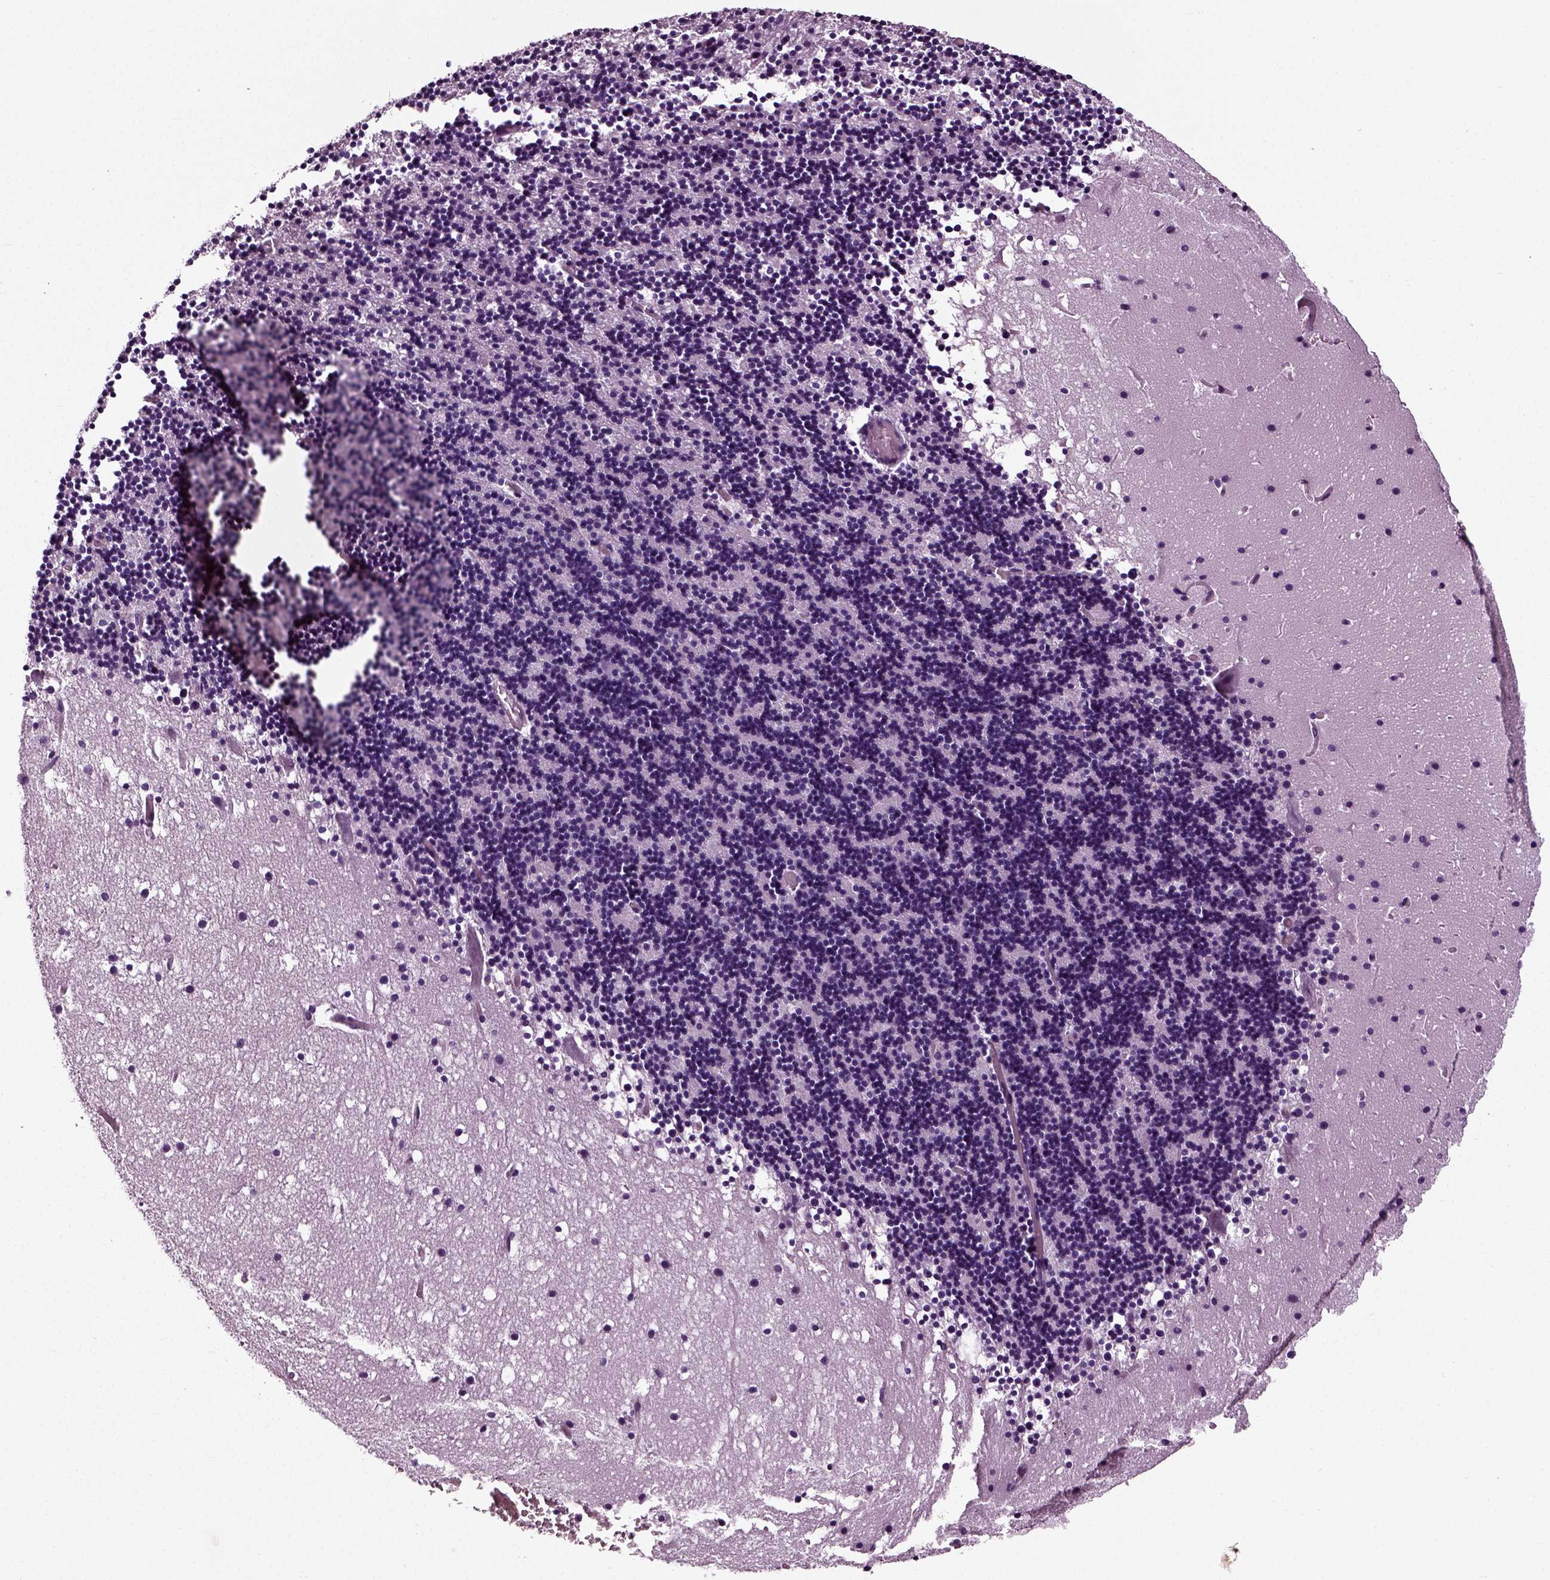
{"staining": {"intensity": "negative", "quantity": "none", "location": "none"}, "tissue": "cerebellum", "cell_type": "Cells in granular layer", "image_type": "normal", "snomed": [{"axis": "morphology", "description": "Normal tissue, NOS"}, {"axis": "topography", "description": "Cerebellum"}], "caption": "A photomicrograph of human cerebellum is negative for staining in cells in granular layer. The staining is performed using DAB brown chromogen with nuclei counter-stained in using hematoxylin.", "gene": "DEFB118", "patient": {"sex": "male", "age": 37}}